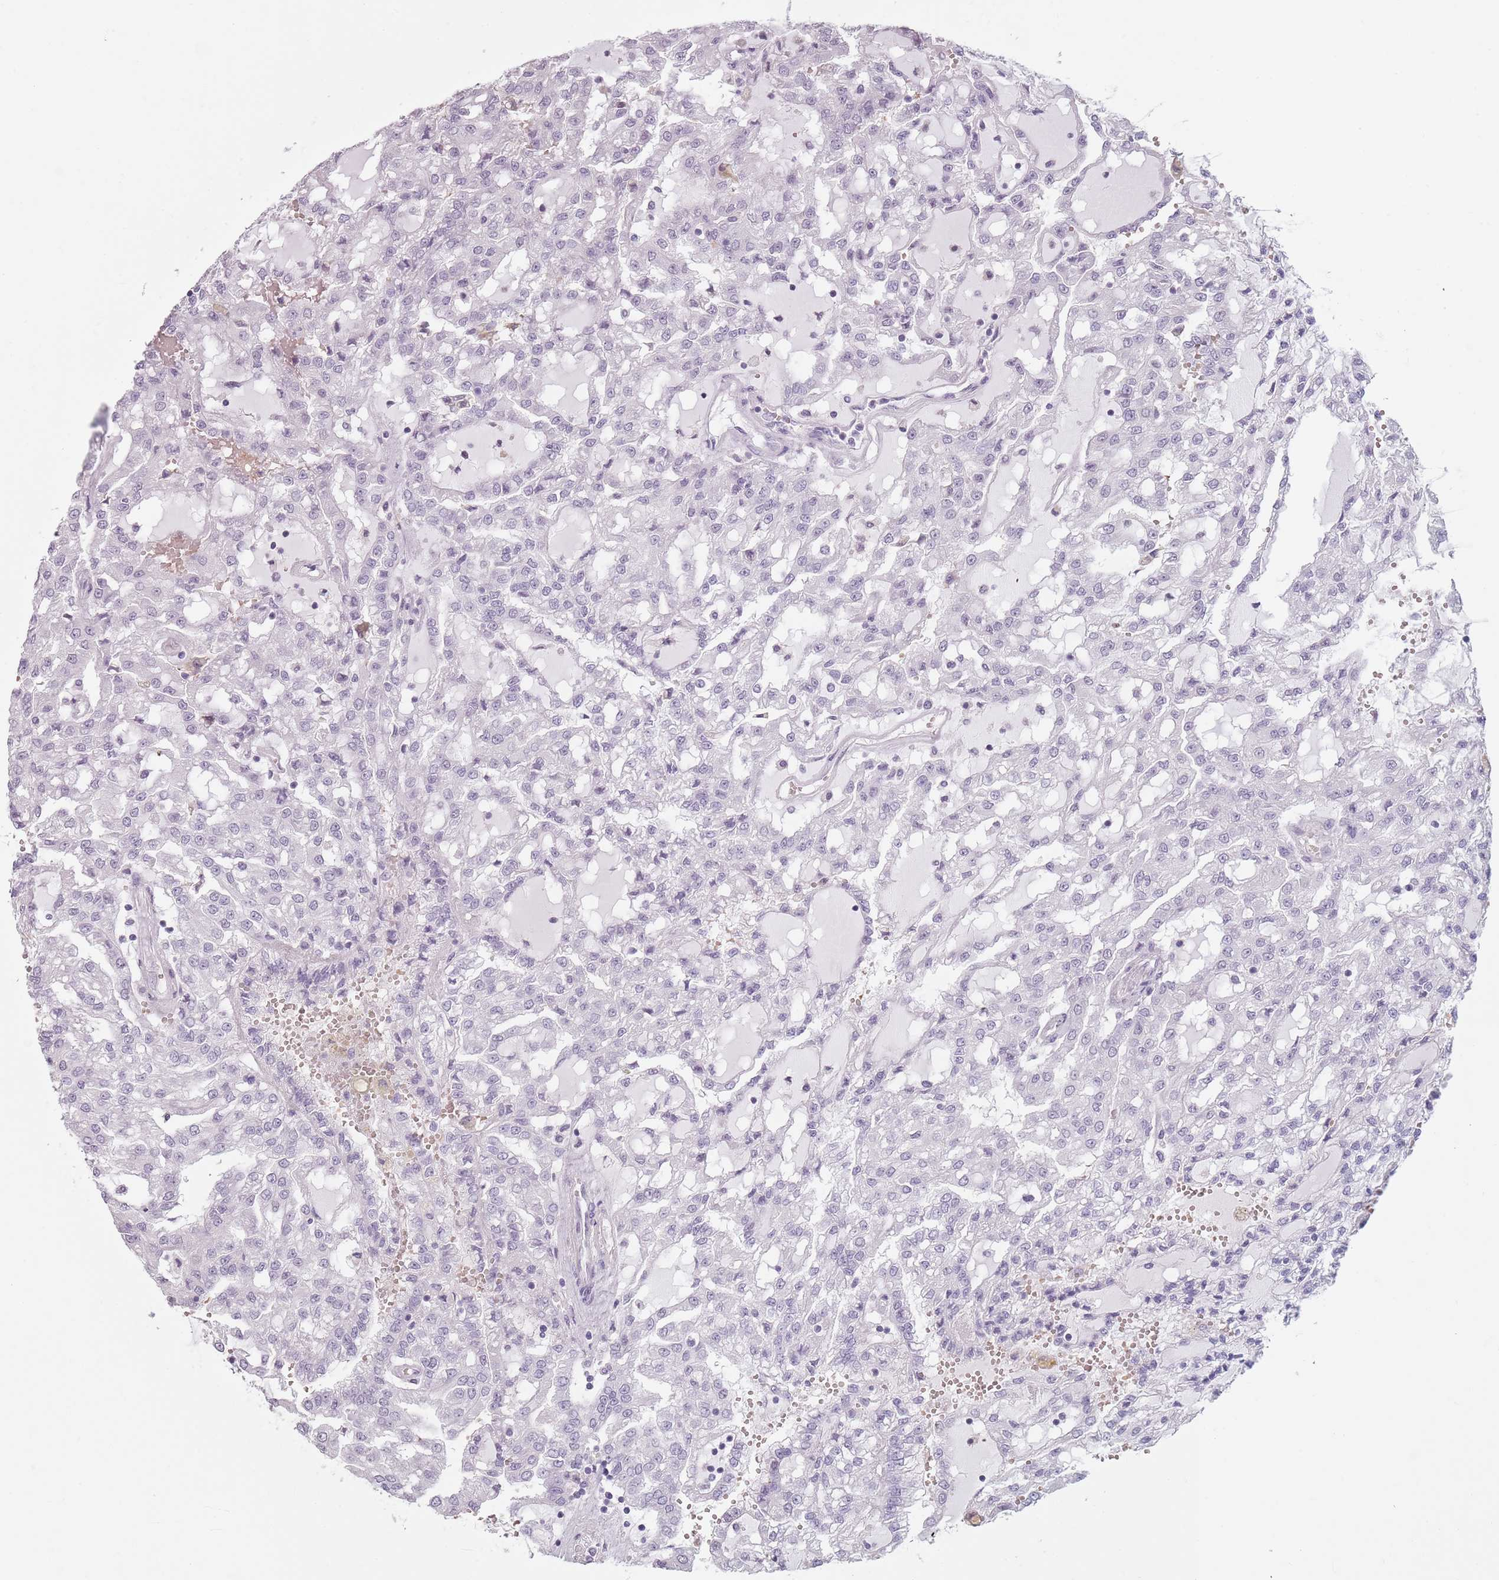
{"staining": {"intensity": "negative", "quantity": "none", "location": "none"}, "tissue": "renal cancer", "cell_type": "Tumor cells", "image_type": "cancer", "snomed": [{"axis": "morphology", "description": "Adenocarcinoma, NOS"}, {"axis": "topography", "description": "Kidney"}], "caption": "Immunohistochemistry image of neoplastic tissue: human renal cancer (adenocarcinoma) stained with DAB (3,3'-diaminobenzidine) exhibits no significant protein staining in tumor cells. Brightfield microscopy of immunohistochemistry stained with DAB (brown) and hematoxylin (blue), captured at high magnification.", "gene": "PIEZO1", "patient": {"sex": "male", "age": 63}}